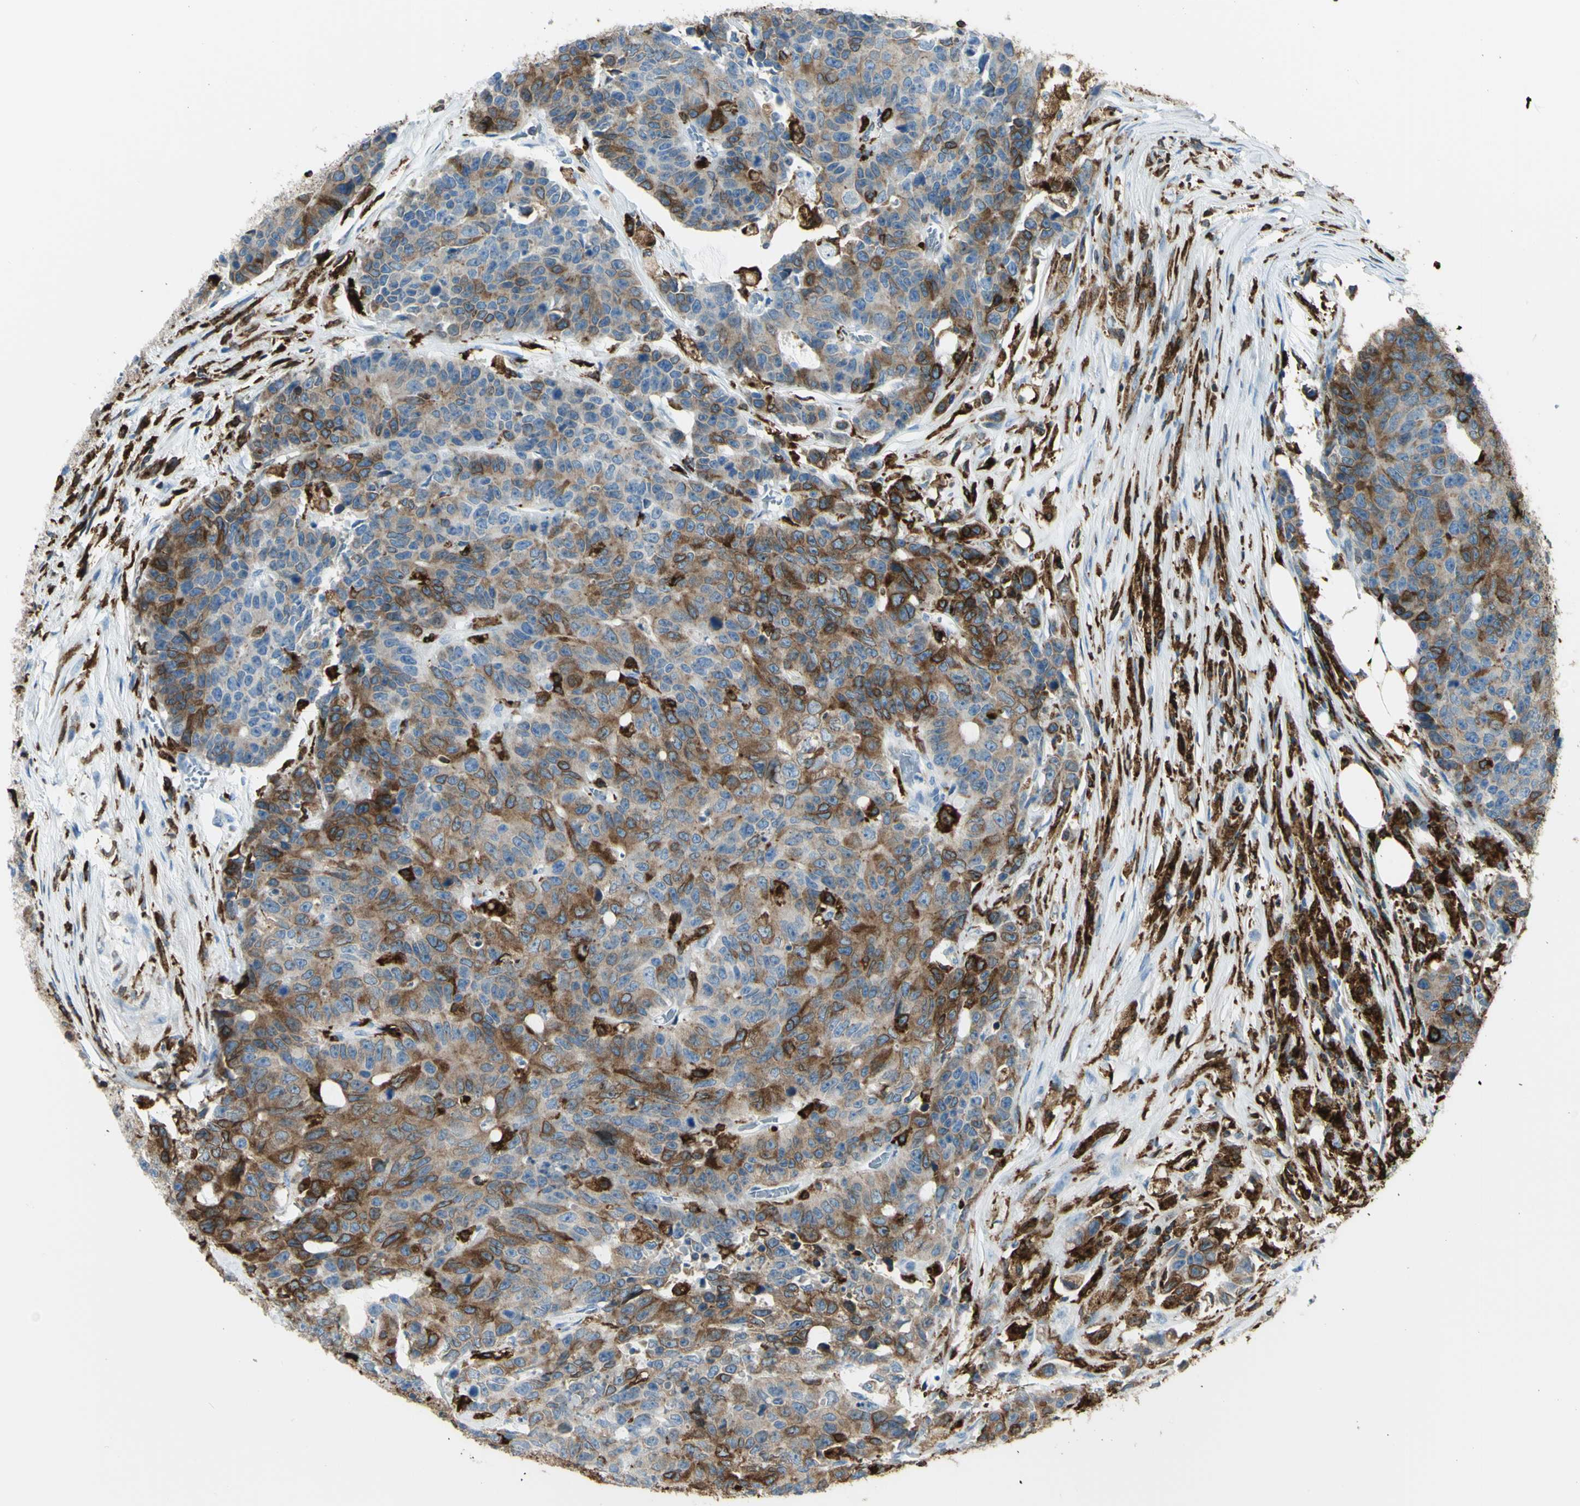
{"staining": {"intensity": "strong", "quantity": "25%-75%", "location": "cytoplasmic/membranous"}, "tissue": "colorectal cancer", "cell_type": "Tumor cells", "image_type": "cancer", "snomed": [{"axis": "morphology", "description": "Adenocarcinoma, NOS"}, {"axis": "topography", "description": "Colon"}], "caption": "A brown stain labels strong cytoplasmic/membranous staining of a protein in human colorectal adenocarcinoma tumor cells.", "gene": "CD74", "patient": {"sex": "female", "age": 86}}